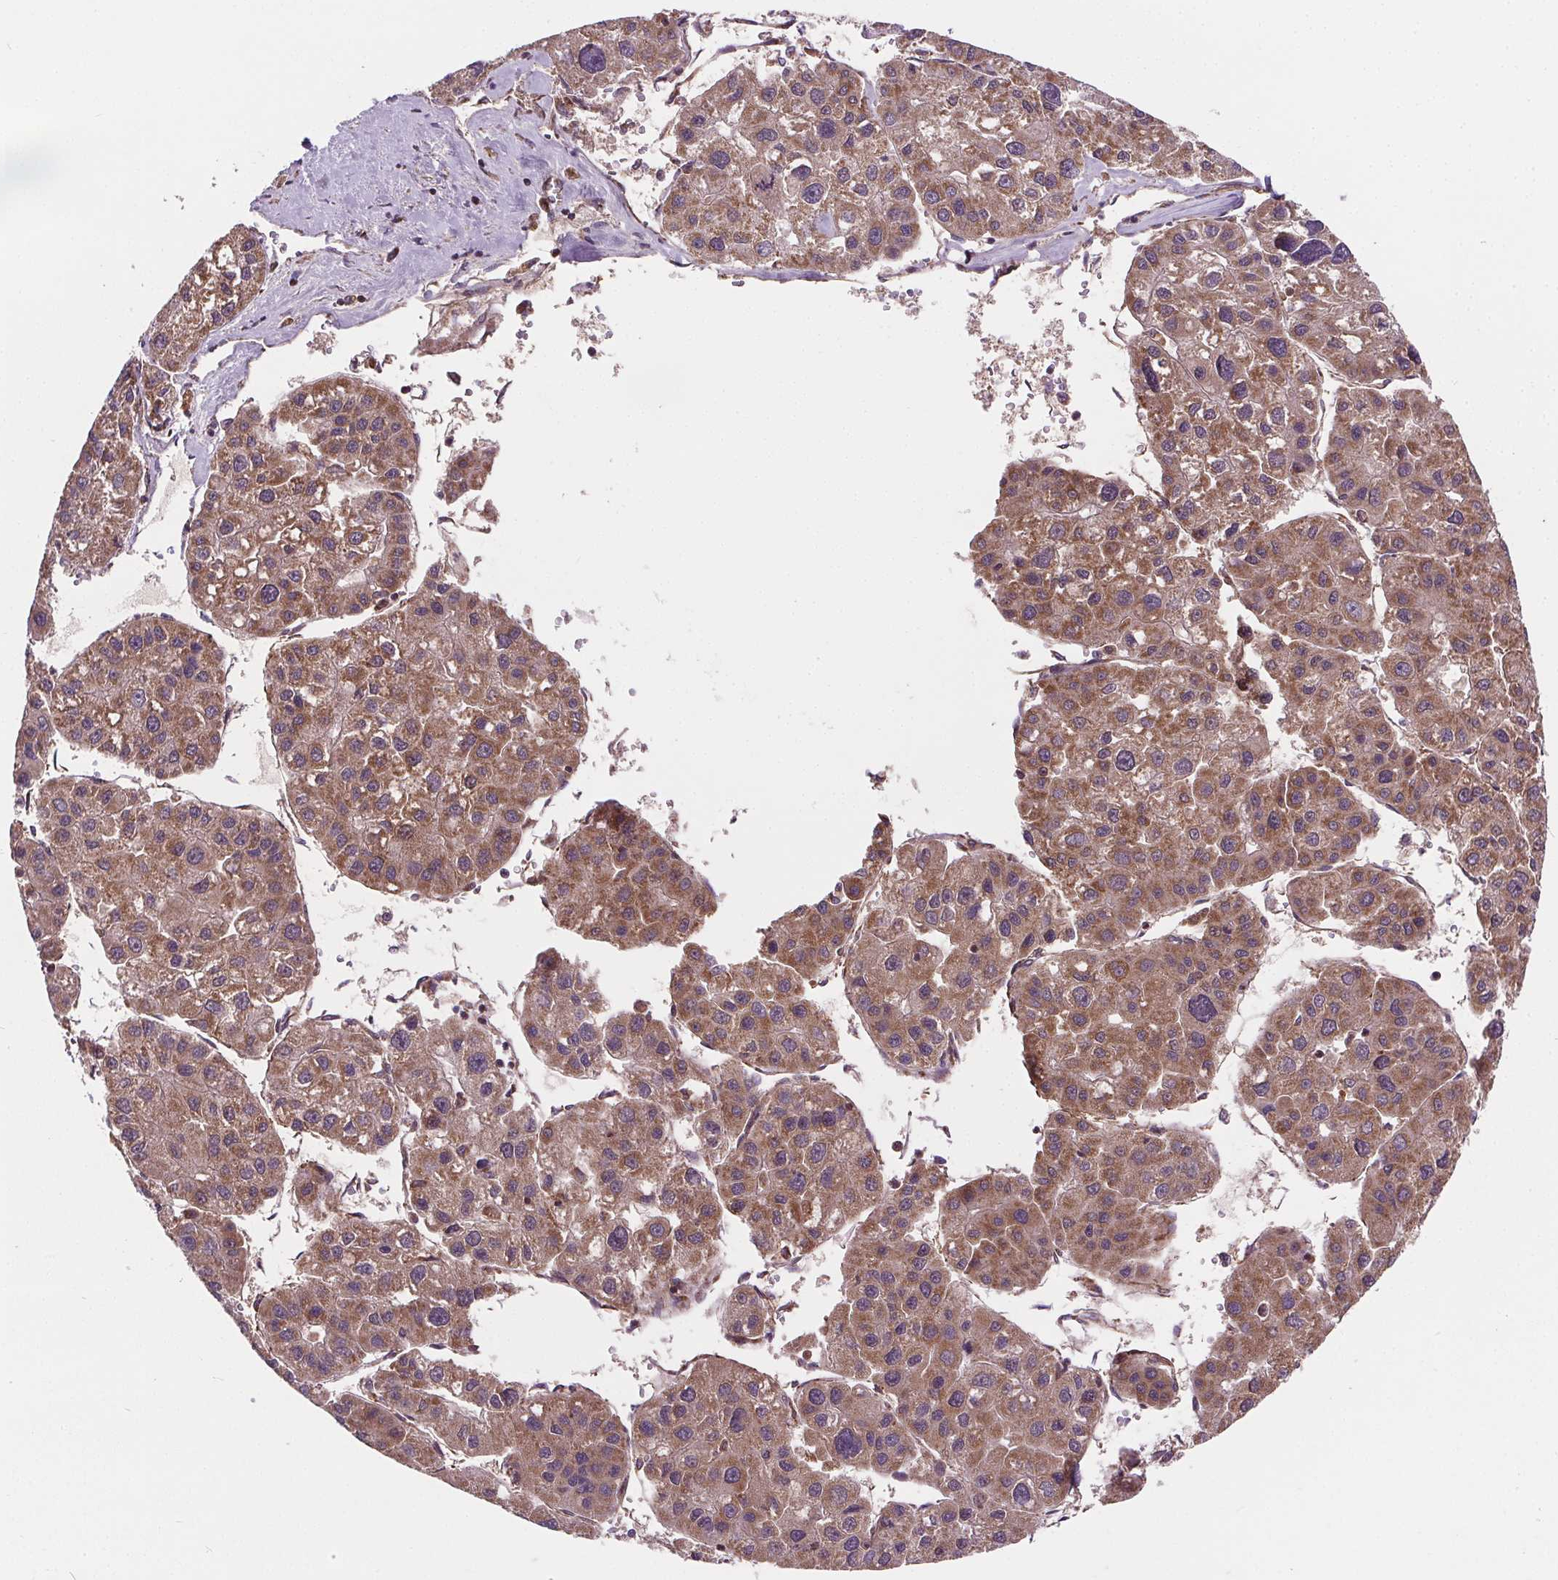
{"staining": {"intensity": "moderate", "quantity": ">75%", "location": "cytoplasmic/membranous"}, "tissue": "liver cancer", "cell_type": "Tumor cells", "image_type": "cancer", "snomed": [{"axis": "morphology", "description": "Carcinoma, Hepatocellular, NOS"}, {"axis": "topography", "description": "Liver"}], "caption": "Liver cancer (hepatocellular carcinoma) stained with DAB (3,3'-diaminobenzidine) IHC reveals medium levels of moderate cytoplasmic/membranous expression in approximately >75% of tumor cells. (DAB = brown stain, brightfield microscopy at high magnification).", "gene": "GOLT1B", "patient": {"sex": "male", "age": 73}}